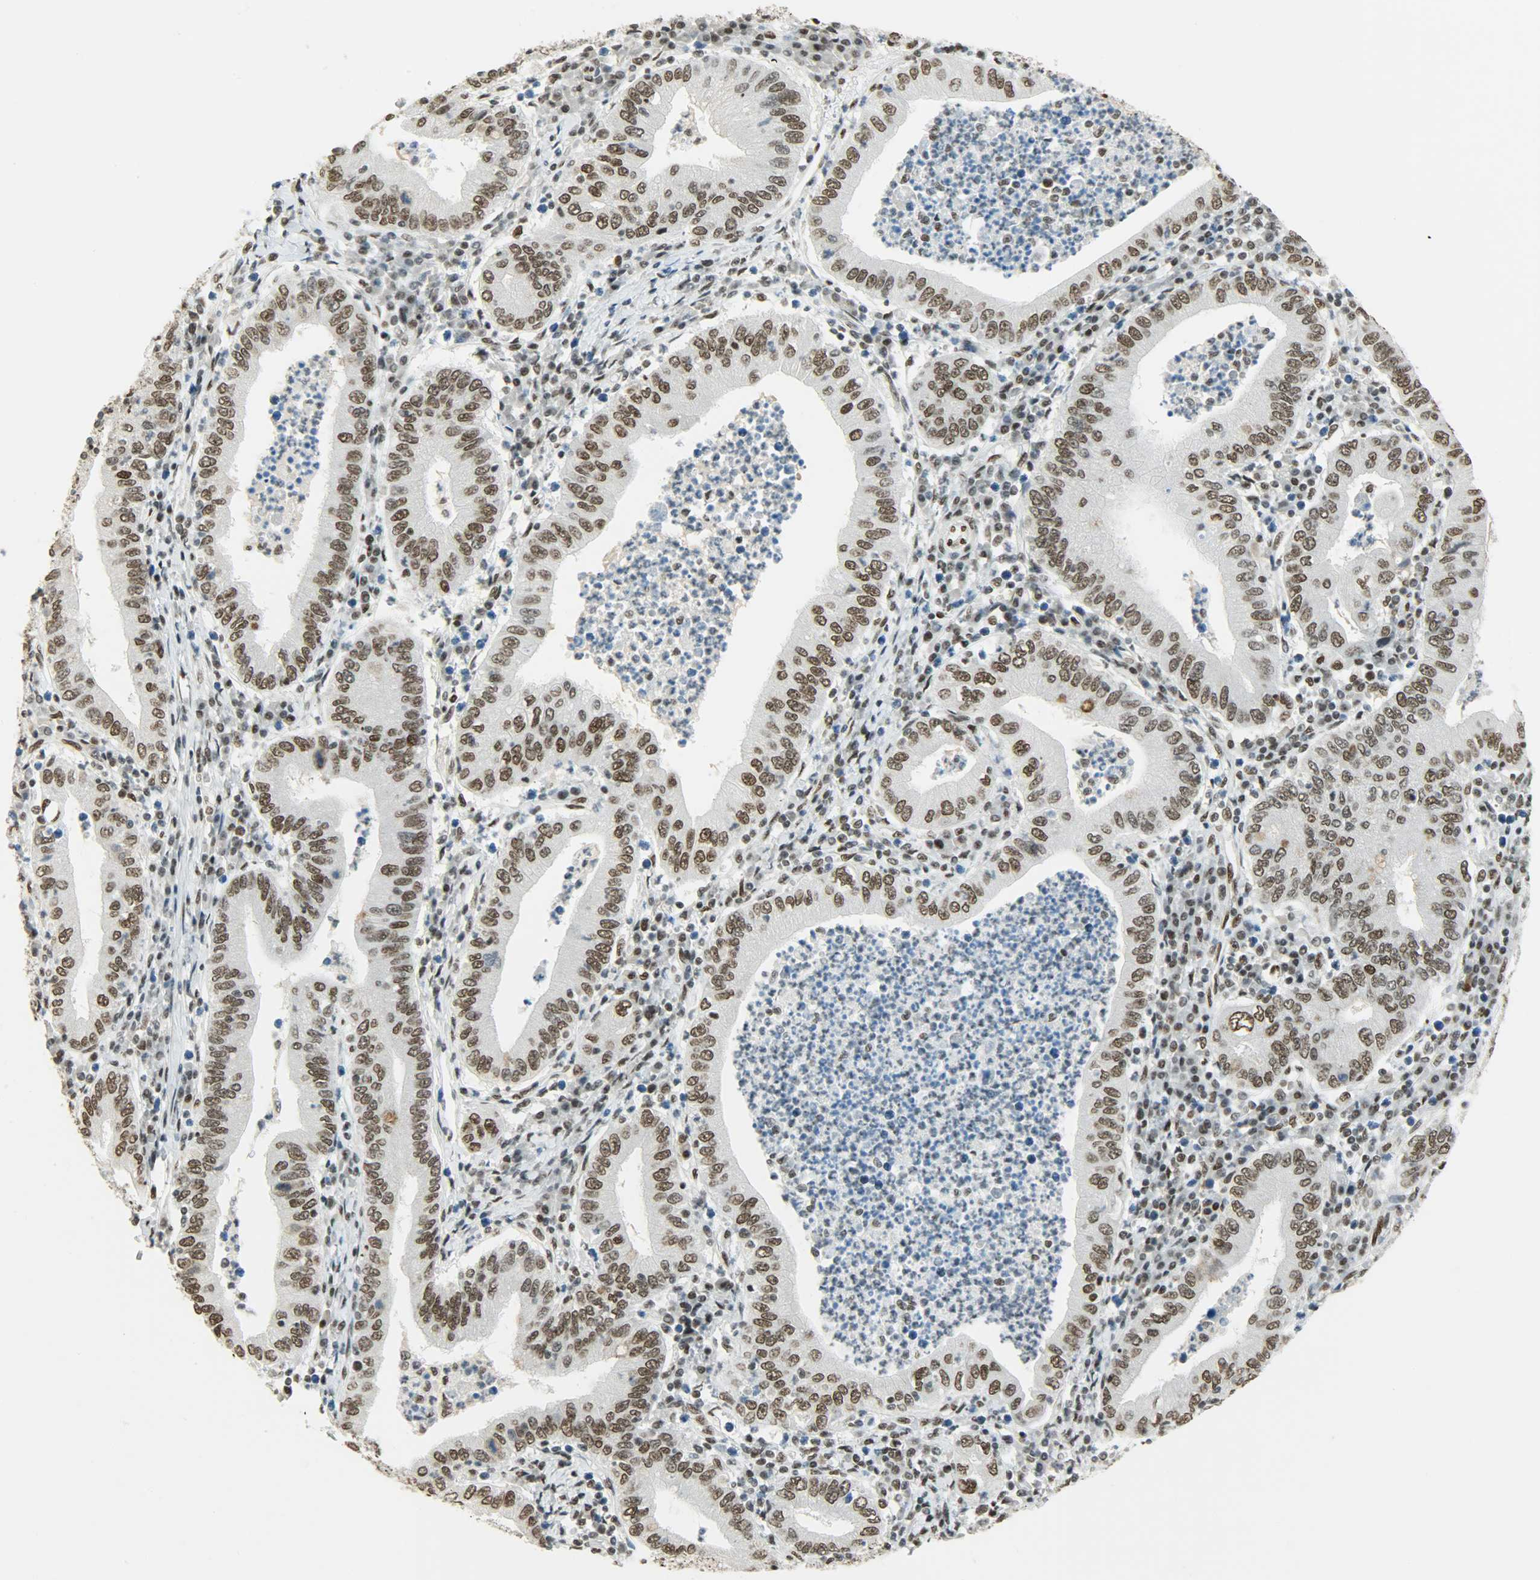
{"staining": {"intensity": "strong", "quantity": ">75%", "location": "nuclear"}, "tissue": "stomach cancer", "cell_type": "Tumor cells", "image_type": "cancer", "snomed": [{"axis": "morphology", "description": "Normal tissue, NOS"}, {"axis": "morphology", "description": "Adenocarcinoma, NOS"}, {"axis": "topography", "description": "Esophagus"}, {"axis": "topography", "description": "Stomach, upper"}, {"axis": "topography", "description": "Peripheral nerve tissue"}], "caption": "Strong nuclear staining for a protein is present in about >75% of tumor cells of adenocarcinoma (stomach) using IHC.", "gene": "MYEF2", "patient": {"sex": "male", "age": 62}}